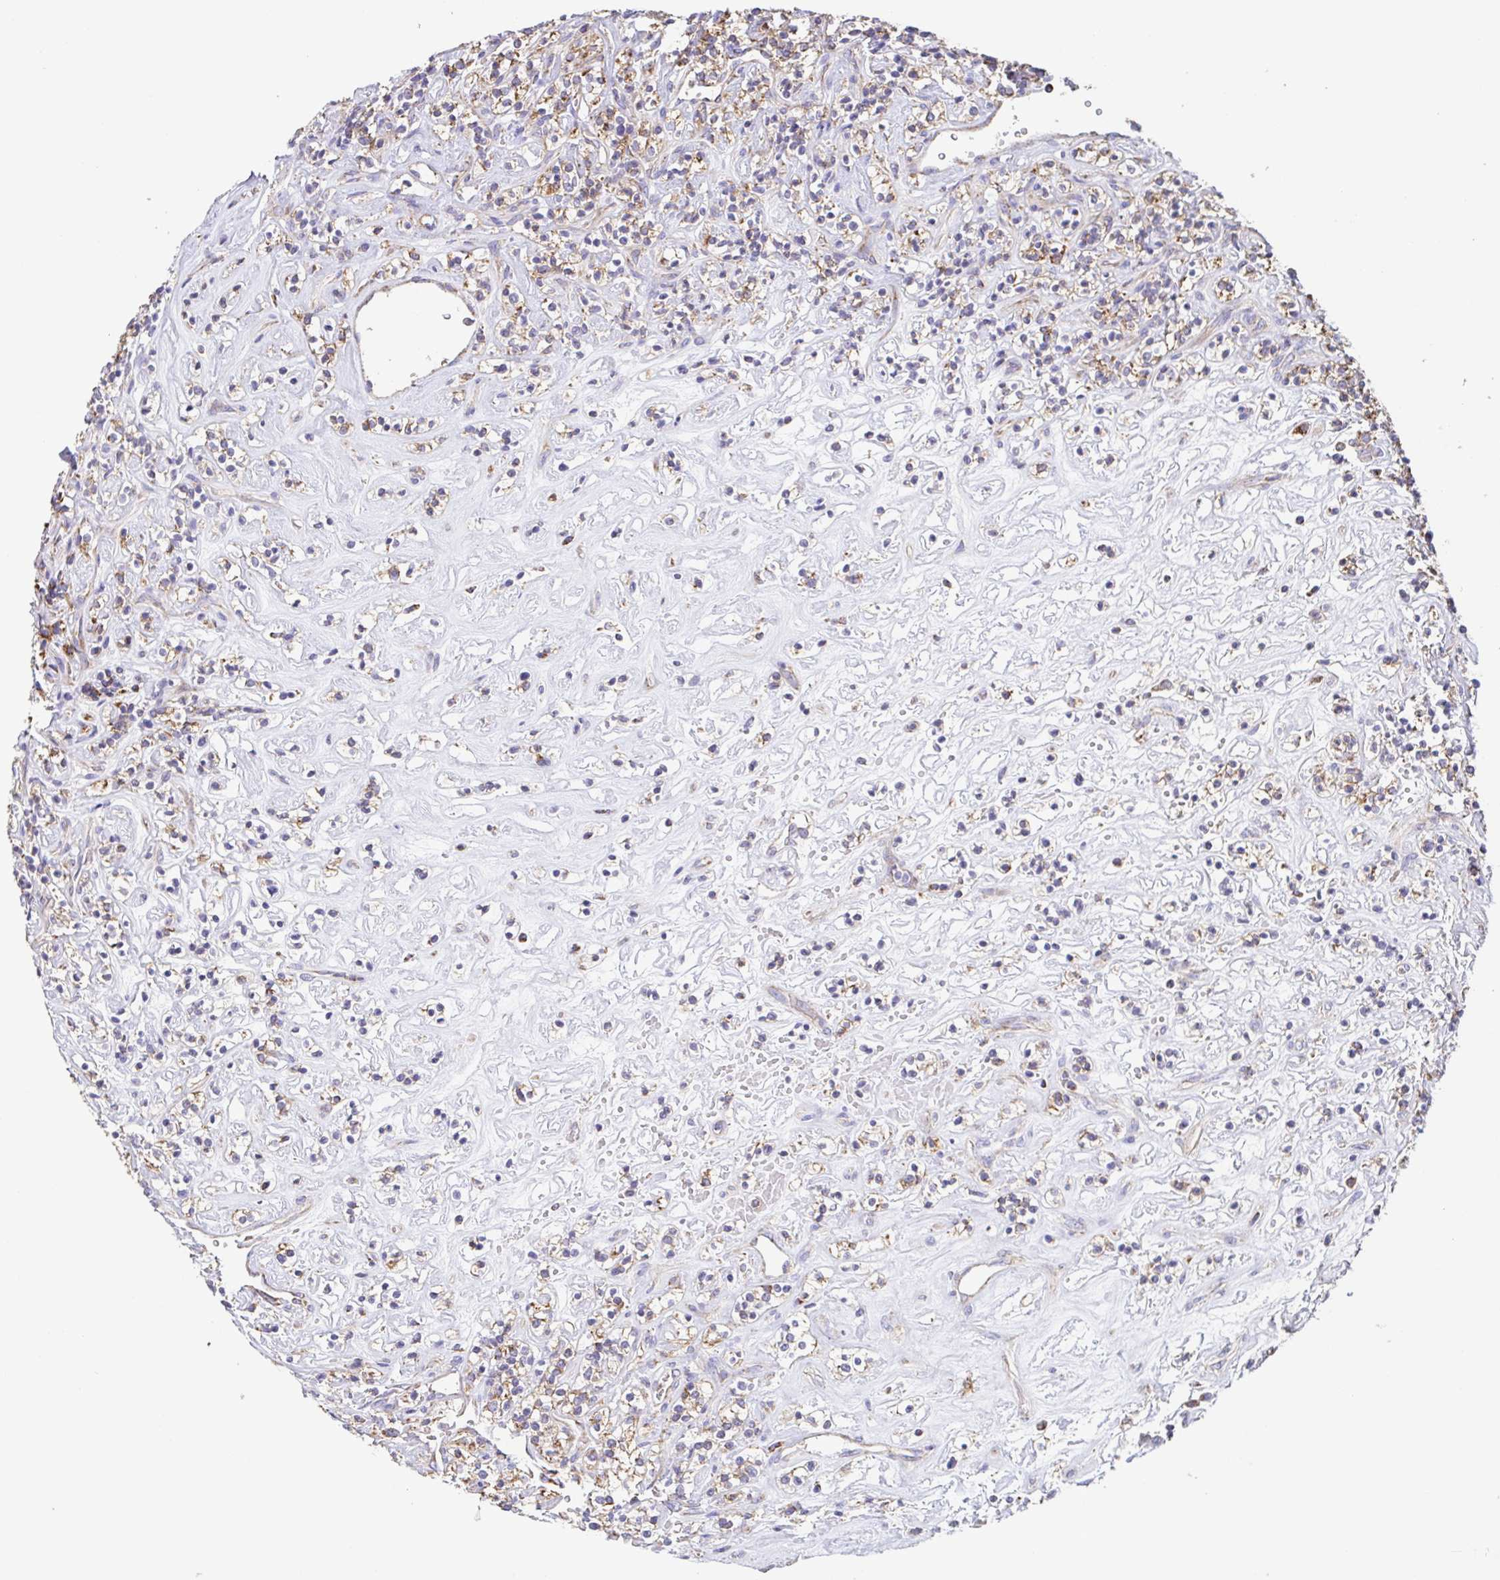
{"staining": {"intensity": "moderate", "quantity": ">75%", "location": "cytoplasmic/membranous"}, "tissue": "renal cancer", "cell_type": "Tumor cells", "image_type": "cancer", "snomed": [{"axis": "morphology", "description": "Adenocarcinoma, NOS"}, {"axis": "topography", "description": "Kidney"}], "caption": "A high-resolution histopathology image shows IHC staining of renal cancer, which demonstrates moderate cytoplasmic/membranous staining in approximately >75% of tumor cells.", "gene": "GINM1", "patient": {"sex": "male", "age": 77}}